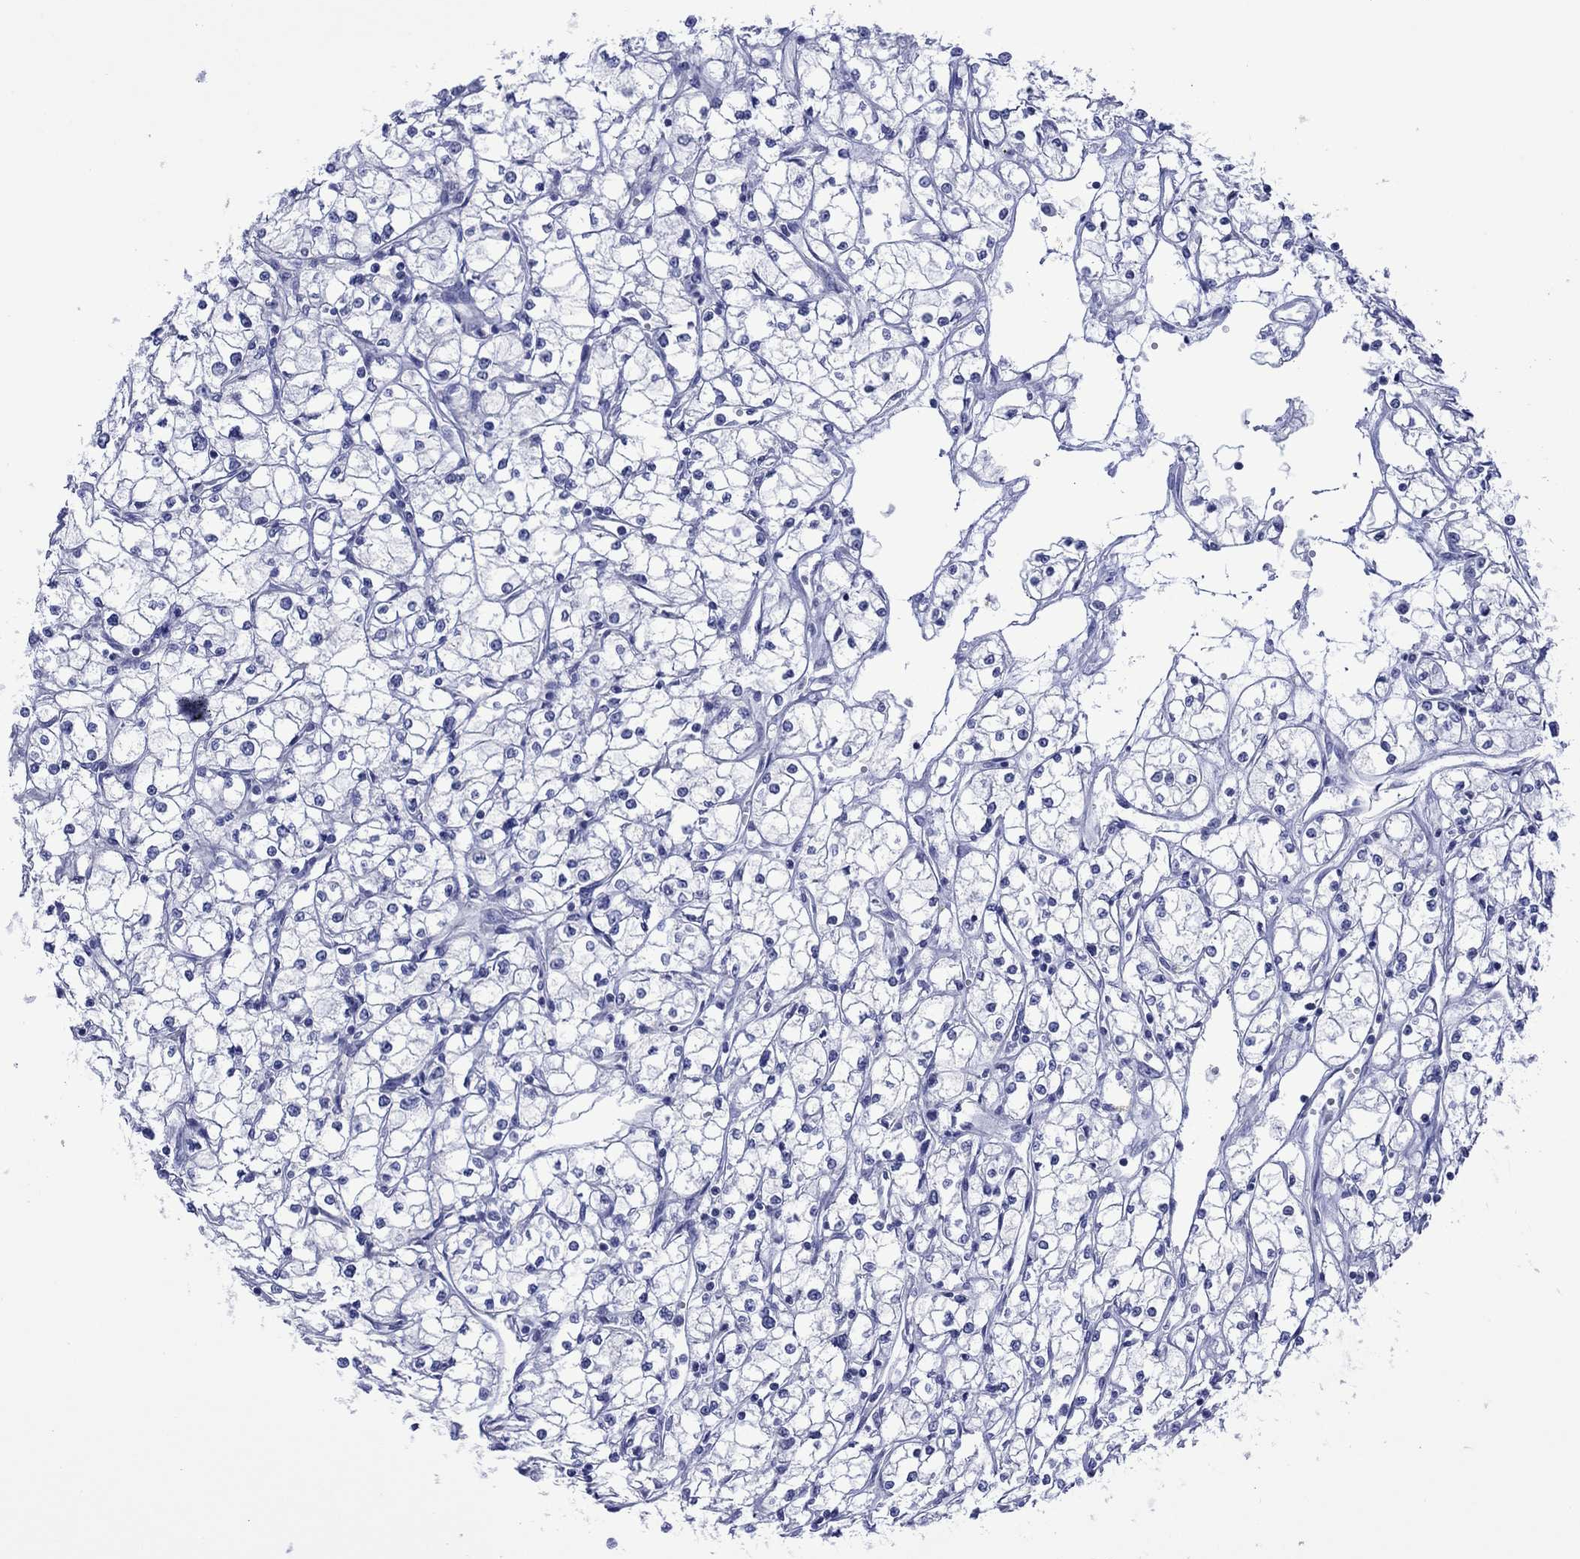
{"staining": {"intensity": "negative", "quantity": "none", "location": "none"}, "tissue": "renal cancer", "cell_type": "Tumor cells", "image_type": "cancer", "snomed": [{"axis": "morphology", "description": "Adenocarcinoma, NOS"}, {"axis": "topography", "description": "Kidney"}], "caption": "Immunohistochemistry (IHC) photomicrograph of neoplastic tissue: renal cancer (adenocarcinoma) stained with DAB shows no significant protein positivity in tumor cells.", "gene": "MLANA", "patient": {"sex": "male", "age": 67}}